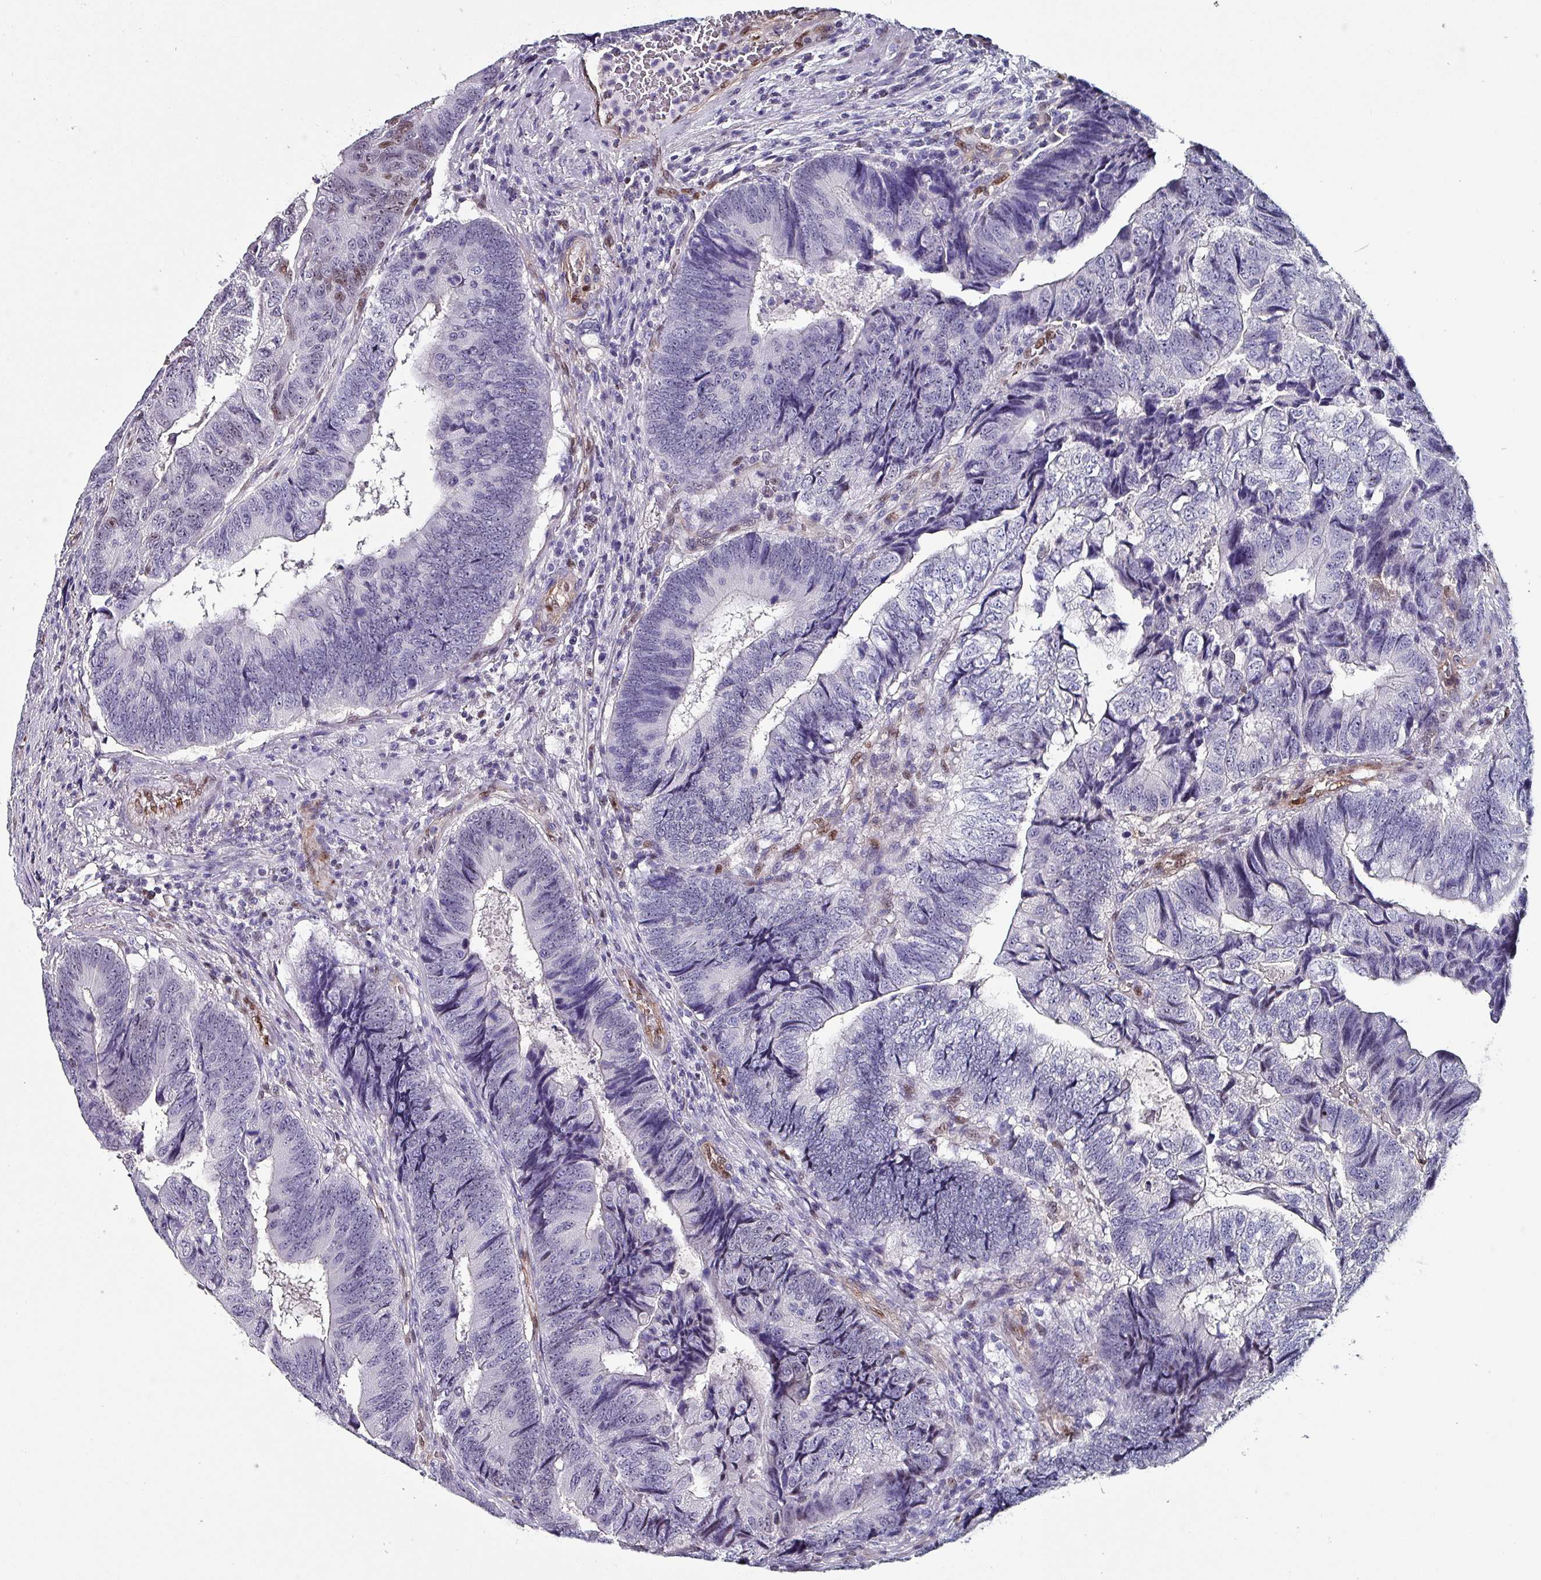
{"staining": {"intensity": "weak", "quantity": "<25%", "location": "nuclear"}, "tissue": "colorectal cancer", "cell_type": "Tumor cells", "image_type": "cancer", "snomed": [{"axis": "morphology", "description": "Adenocarcinoma, NOS"}, {"axis": "topography", "description": "Colon"}], "caption": "DAB (3,3'-diaminobenzidine) immunohistochemical staining of colorectal cancer exhibits no significant positivity in tumor cells.", "gene": "ZNF816-ZNF321P", "patient": {"sex": "female", "age": 67}}